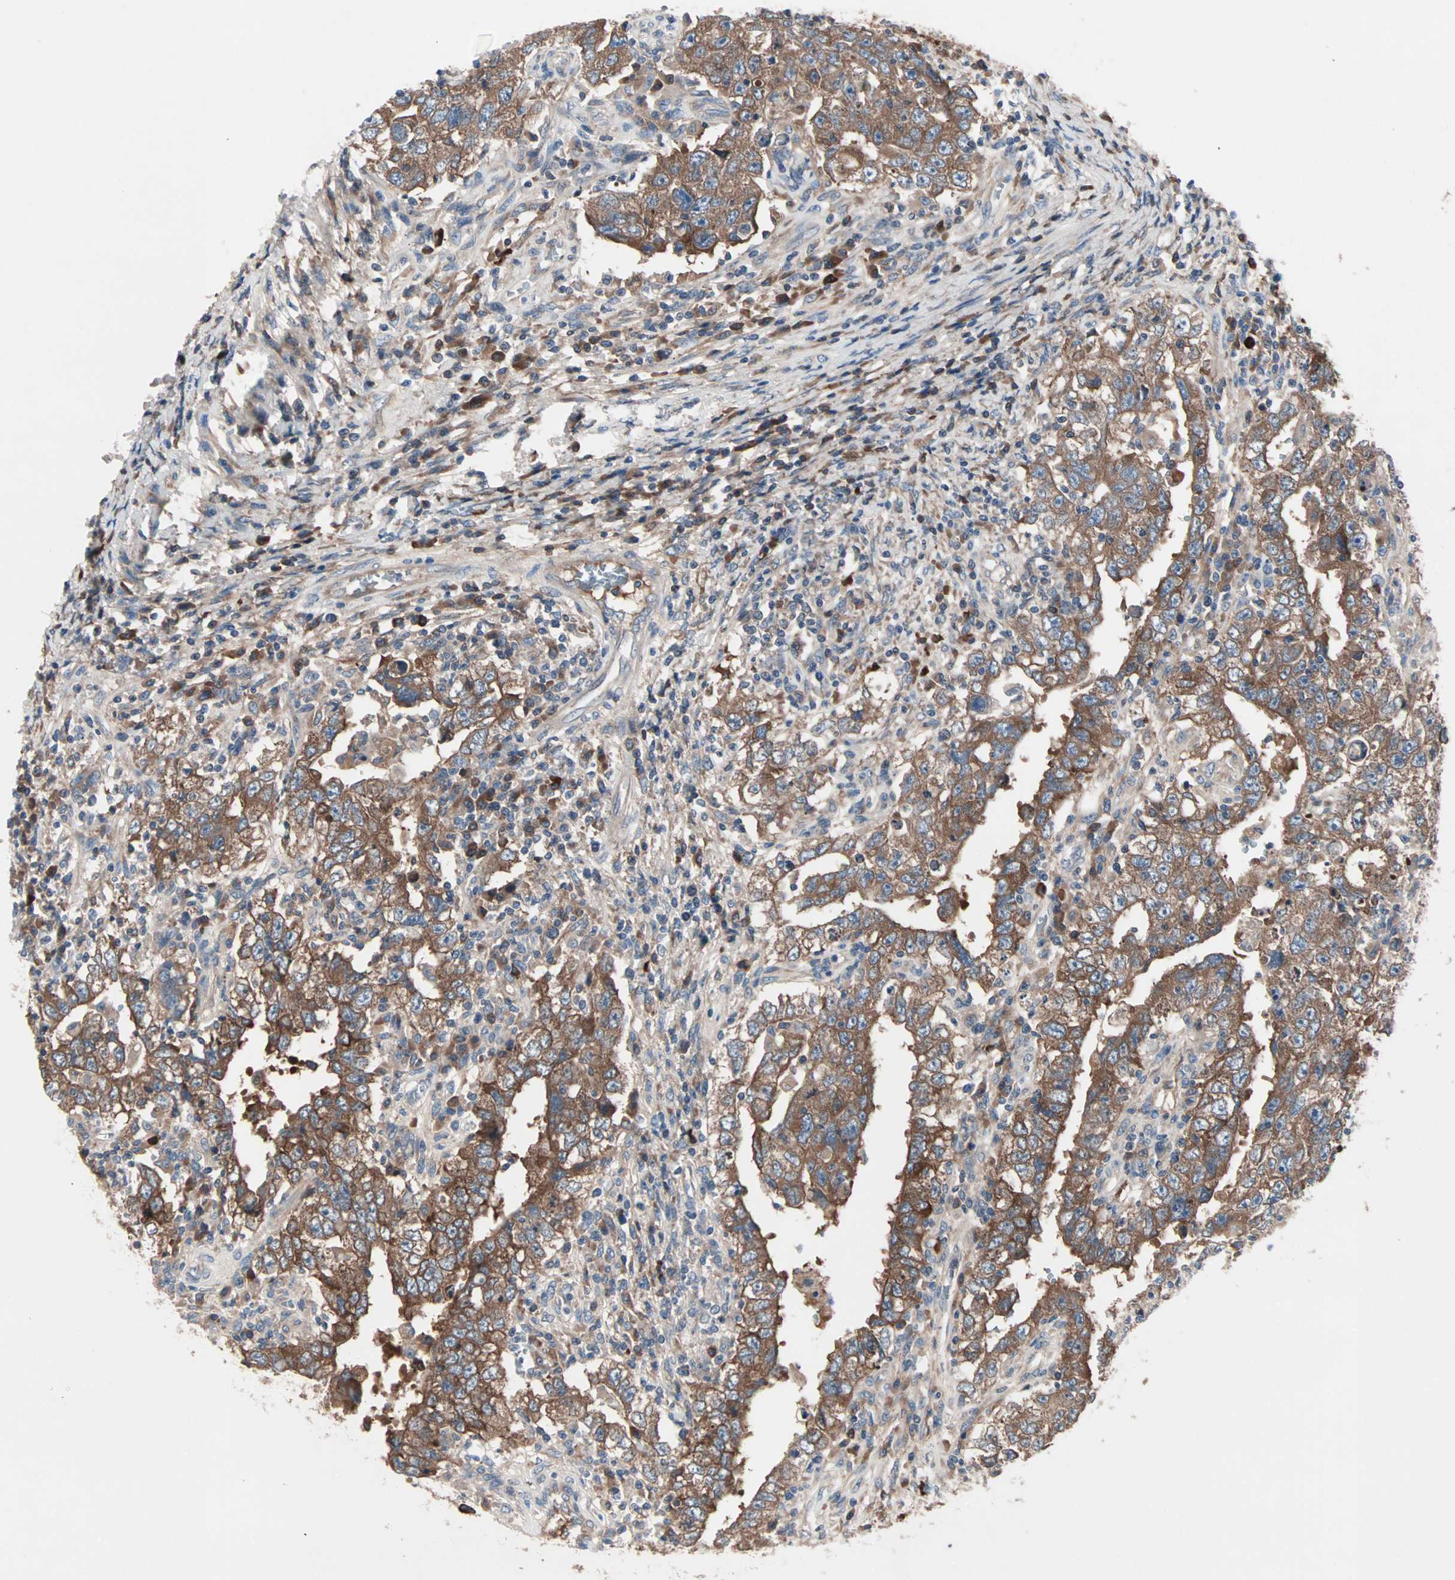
{"staining": {"intensity": "moderate", "quantity": ">75%", "location": "cytoplasmic/membranous"}, "tissue": "testis cancer", "cell_type": "Tumor cells", "image_type": "cancer", "snomed": [{"axis": "morphology", "description": "Carcinoma, Embryonal, NOS"}, {"axis": "topography", "description": "Testis"}], "caption": "This photomicrograph demonstrates testis embryonal carcinoma stained with immunohistochemistry to label a protein in brown. The cytoplasmic/membranous of tumor cells show moderate positivity for the protein. Nuclei are counter-stained blue.", "gene": "CAD", "patient": {"sex": "male", "age": 26}}